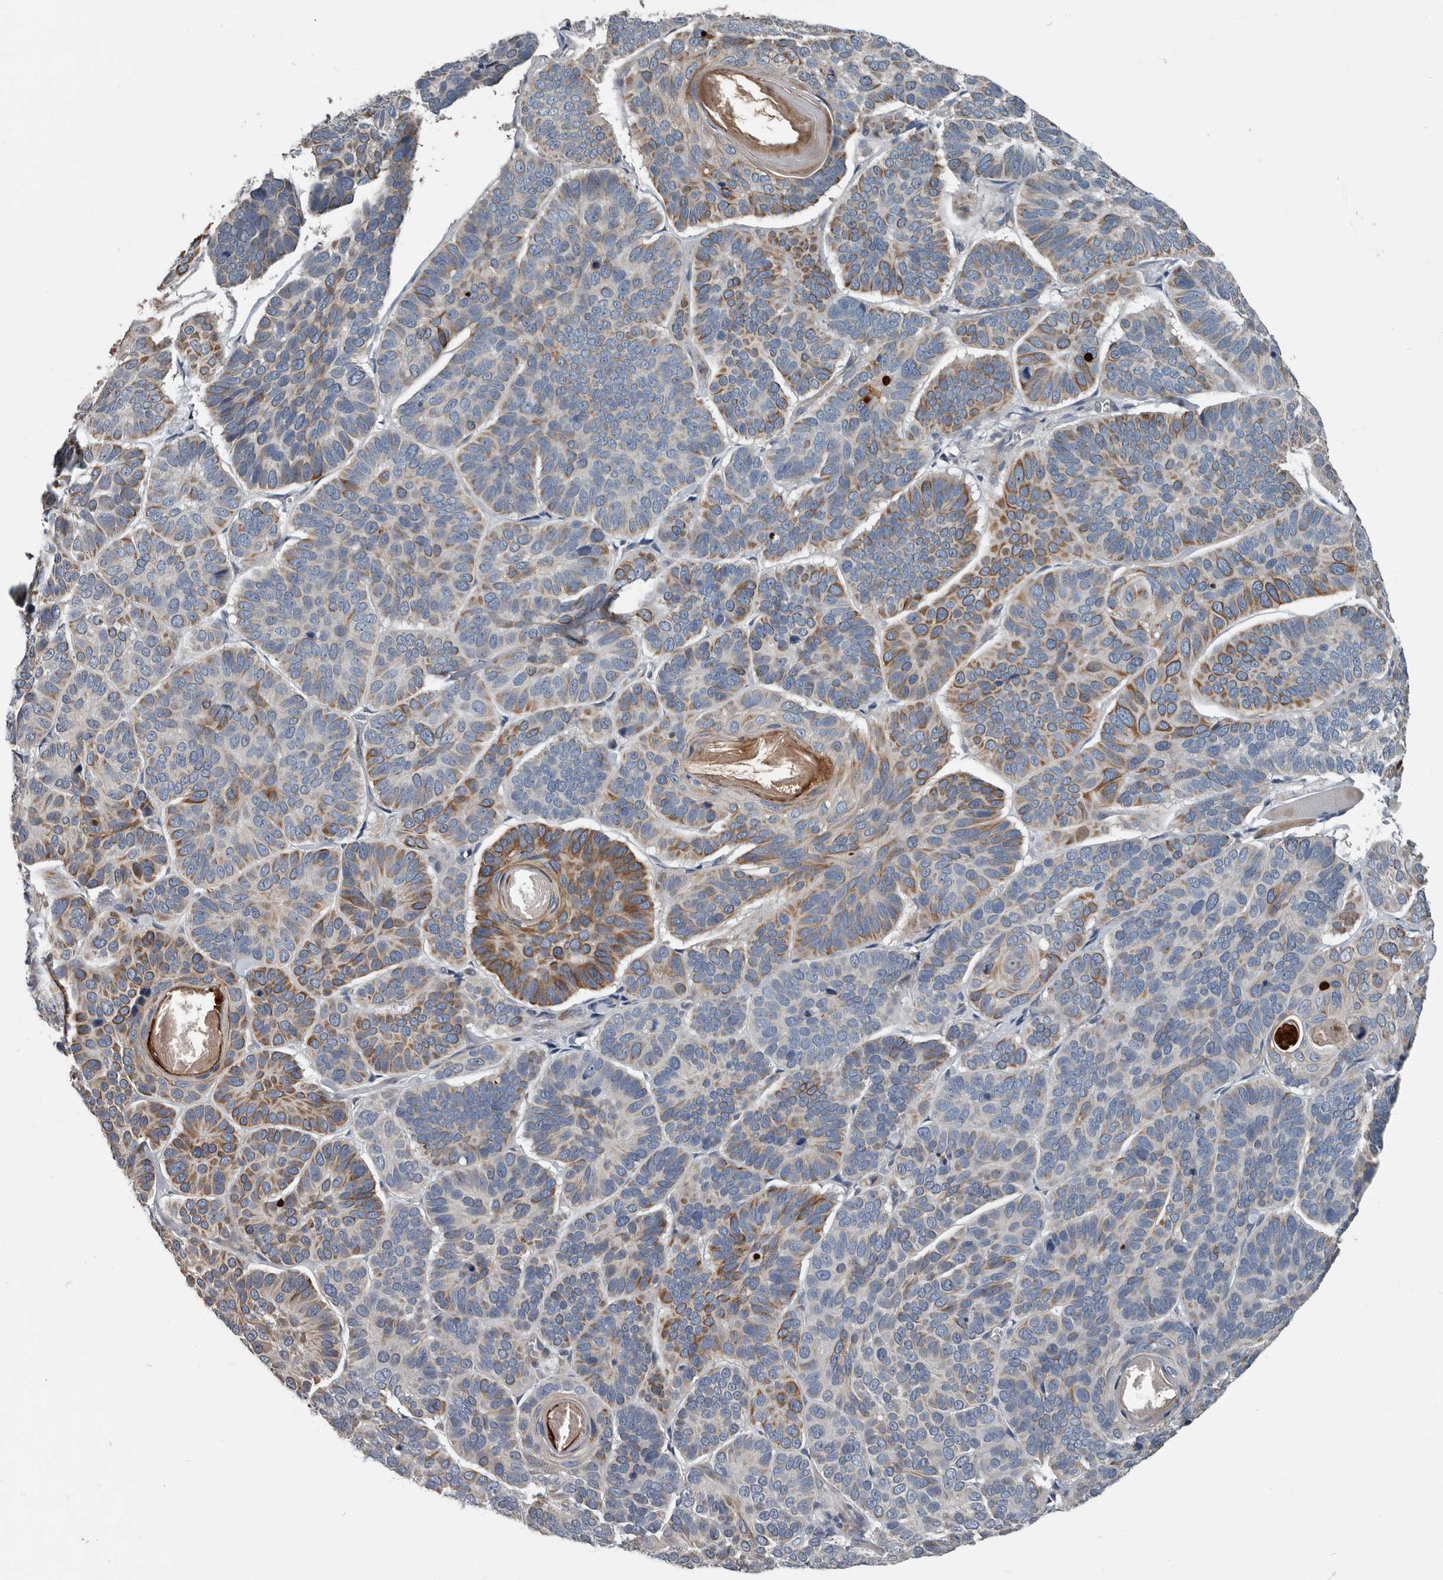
{"staining": {"intensity": "moderate", "quantity": ">75%", "location": "cytoplasmic/membranous"}, "tissue": "skin cancer", "cell_type": "Tumor cells", "image_type": "cancer", "snomed": [{"axis": "morphology", "description": "Basal cell carcinoma"}, {"axis": "topography", "description": "Skin"}], "caption": "Skin cancer (basal cell carcinoma) was stained to show a protein in brown. There is medium levels of moderate cytoplasmic/membranous expression in approximately >75% of tumor cells.", "gene": "DPY19L4", "patient": {"sex": "male", "age": 62}}